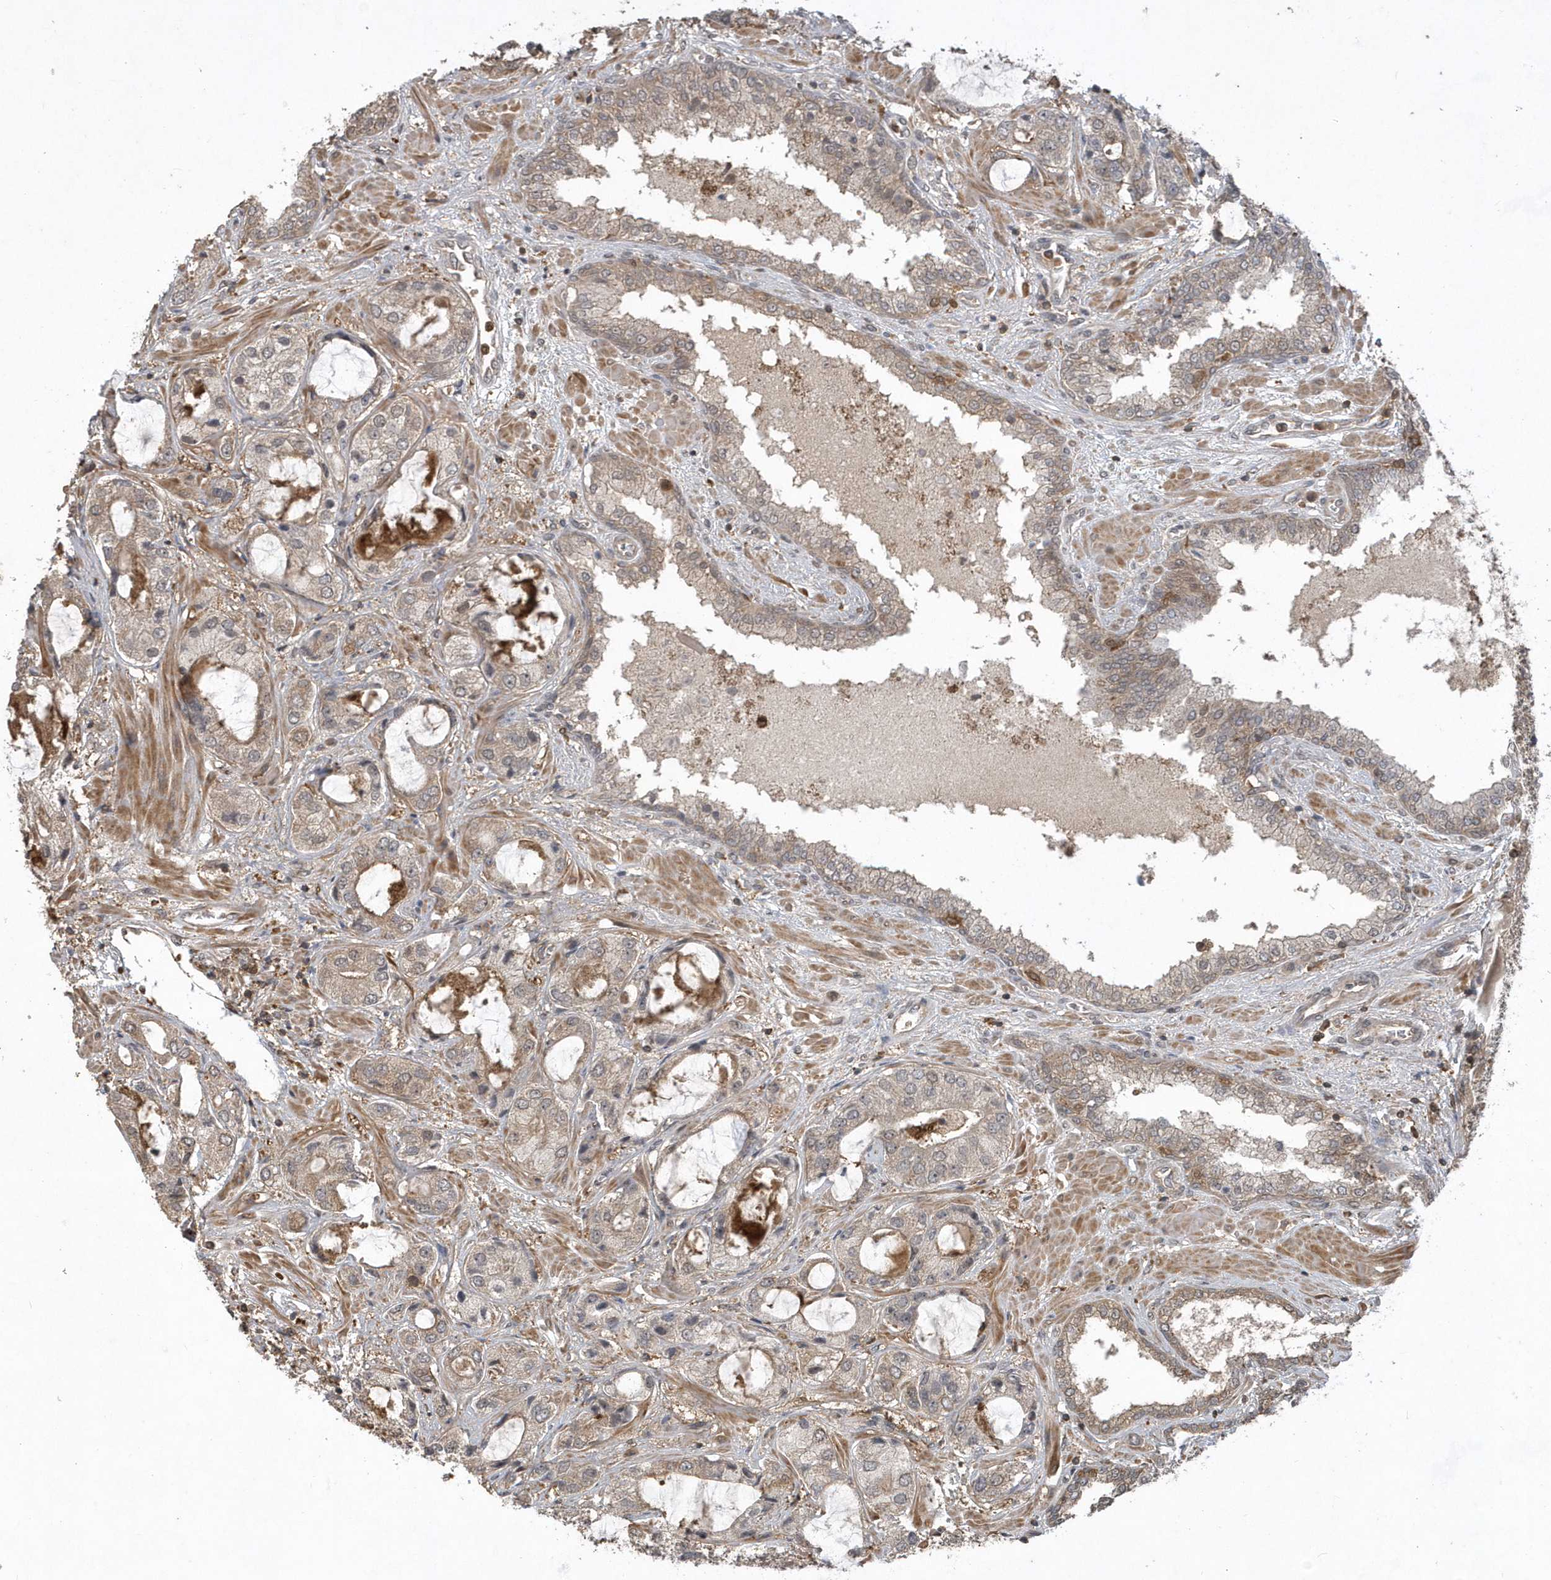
{"staining": {"intensity": "weak", "quantity": "<25%", "location": "cytoplasmic/membranous"}, "tissue": "prostate cancer", "cell_type": "Tumor cells", "image_type": "cancer", "snomed": [{"axis": "morphology", "description": "Normal tissue, NOS"}, {"axis": "morphology", "description": "Adenocarcinoma, High grade"}, {"axis": "topography", "description": "Prostate"}, {"axis": "topography", "description": "Peripheral nerve tissue"}], "caption": "This is a image of immunohistochemistry staining of prostate cancer, which shows no staining in tumor cells.", "gene": "LACC1", "patient": {"sex": "male", "age": 59}}